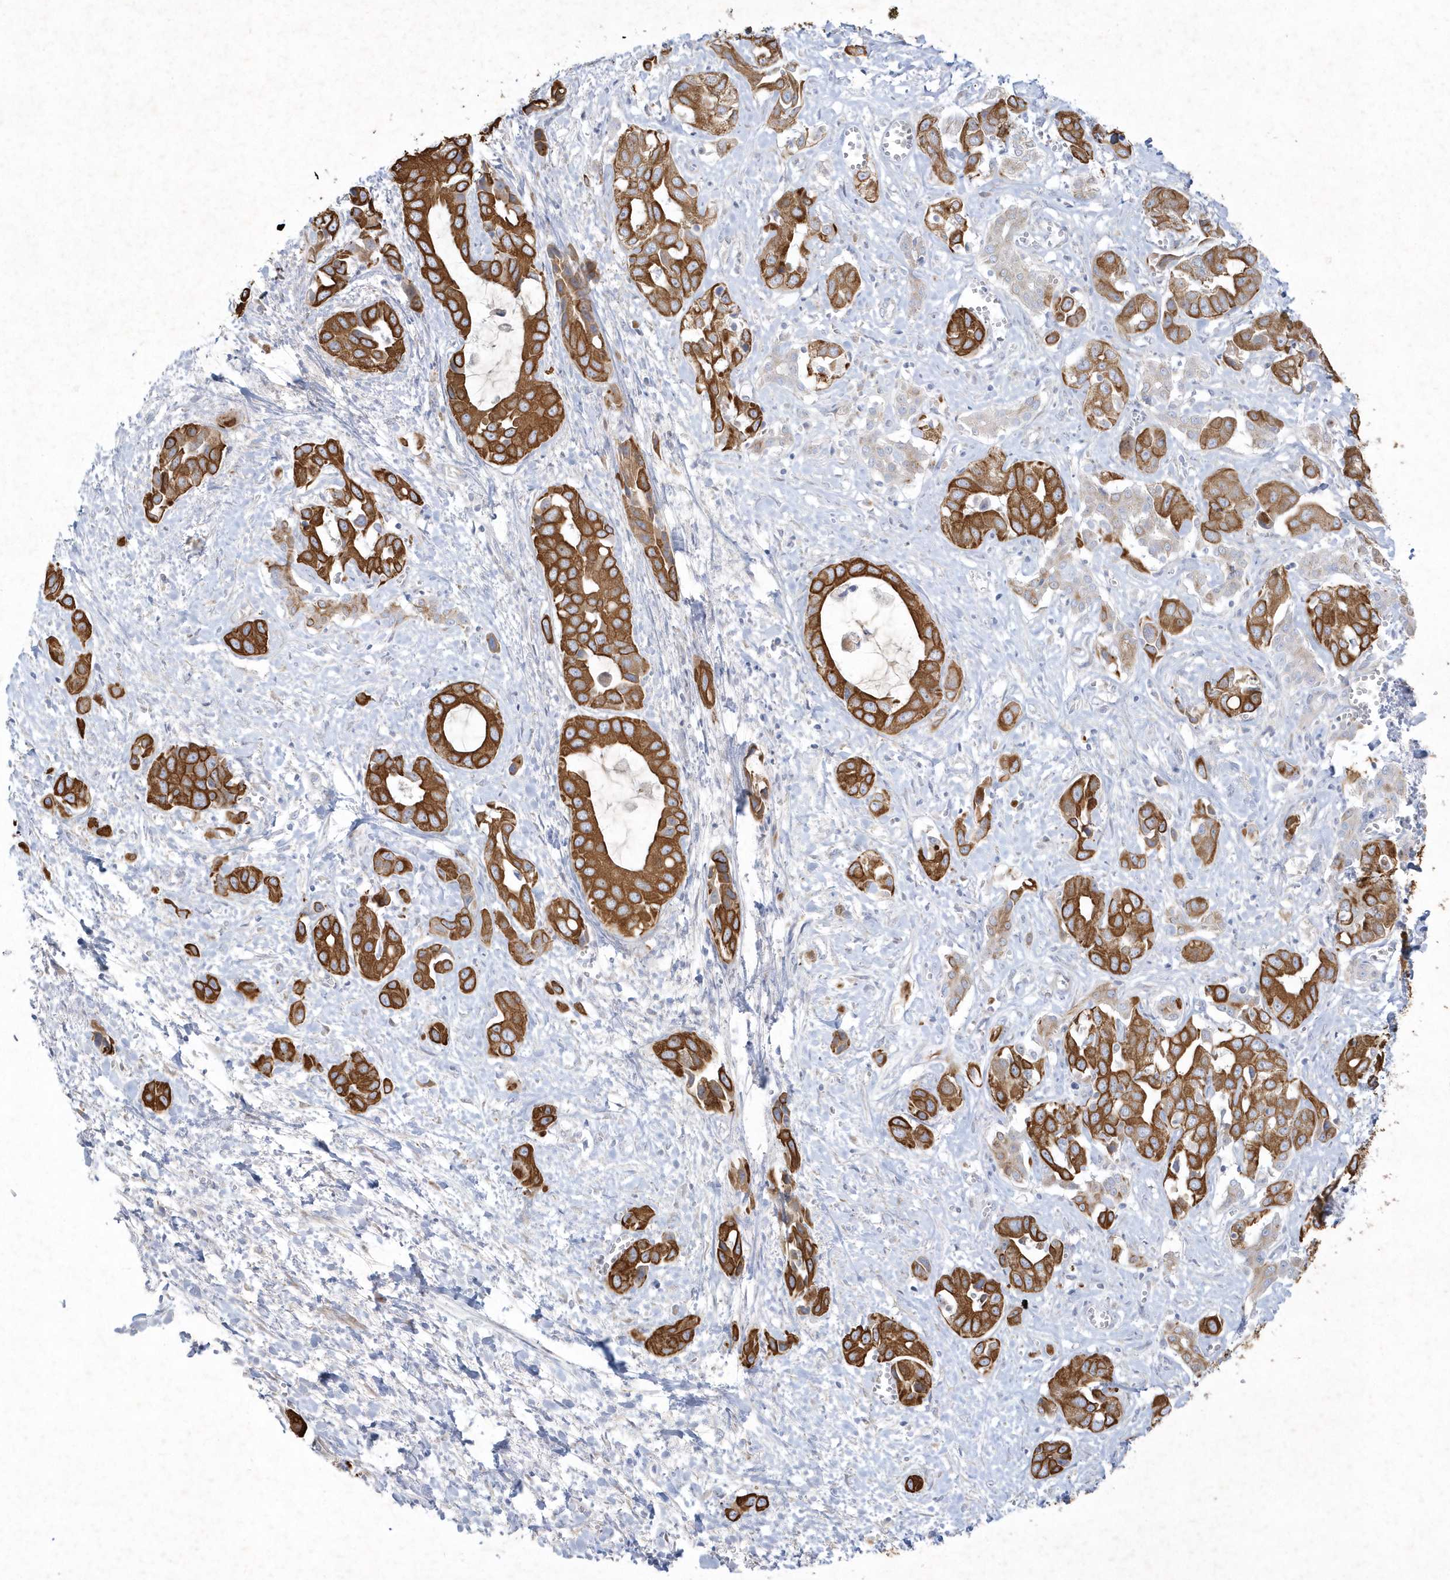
{"staining": {"intensity": "strong", "quantity": ">75%", "location": "cytoplasmic/membranous"}, "tissue": "liver cancer", "cell_type": "Tumor cells", "image_type": "cancer", "snomed": [{"axis": "morphology", "description": "Cholangiocarcinoma"}, {"axis": "topography", "description": "Liver"}], "caption": "DAB immunohistochemical staining of cholangiocarcinoma (liver) displays strong cytoplasmic/membranous protein positivity in about >75% of tumor cells.", "gene": "LARS1", "patient": {"sex": "female", "age": 52}}